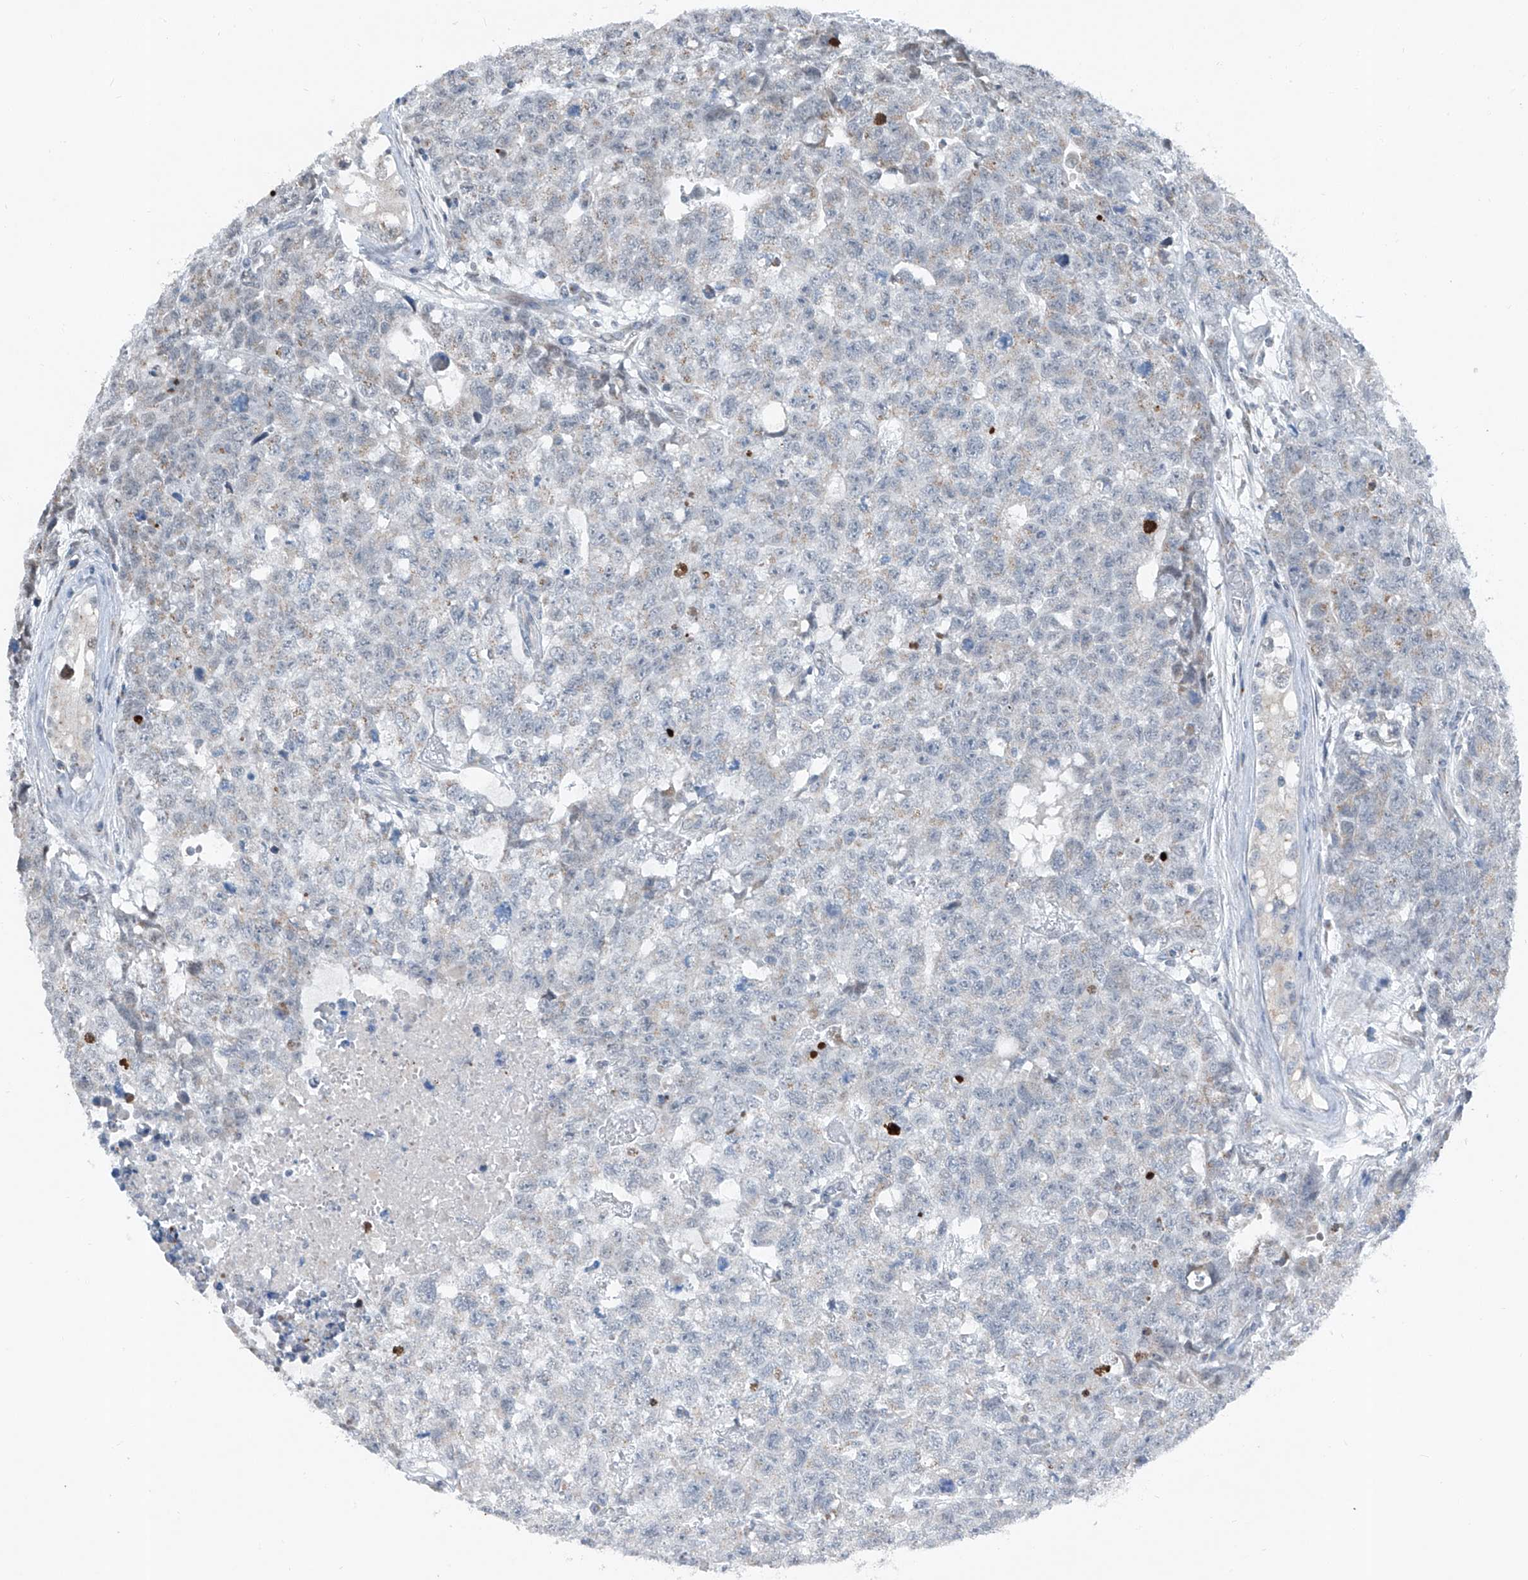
{"staining": {"intensity": "negative", "quantity": "none", "location": "none"}, "tissue": "testis cancer", "cell_type": "Tumor cells", "image_type": "cancer", "snomed": [{"axis": "morphology", "description": "Carcinoma, Embryonal, NOS"}, {"axis": "topography", "description": "Testis"}], "caption": "High power microscopy photomicrograph of an IHC histopathology image of testis embryonal carcinoma, revealing no significant positivity in tumor cells. (Brightfield microscopy of DAB IHC at high magnification).", "gene": "DYRK1B", "patient": {"sex": "male", "age": 28}}